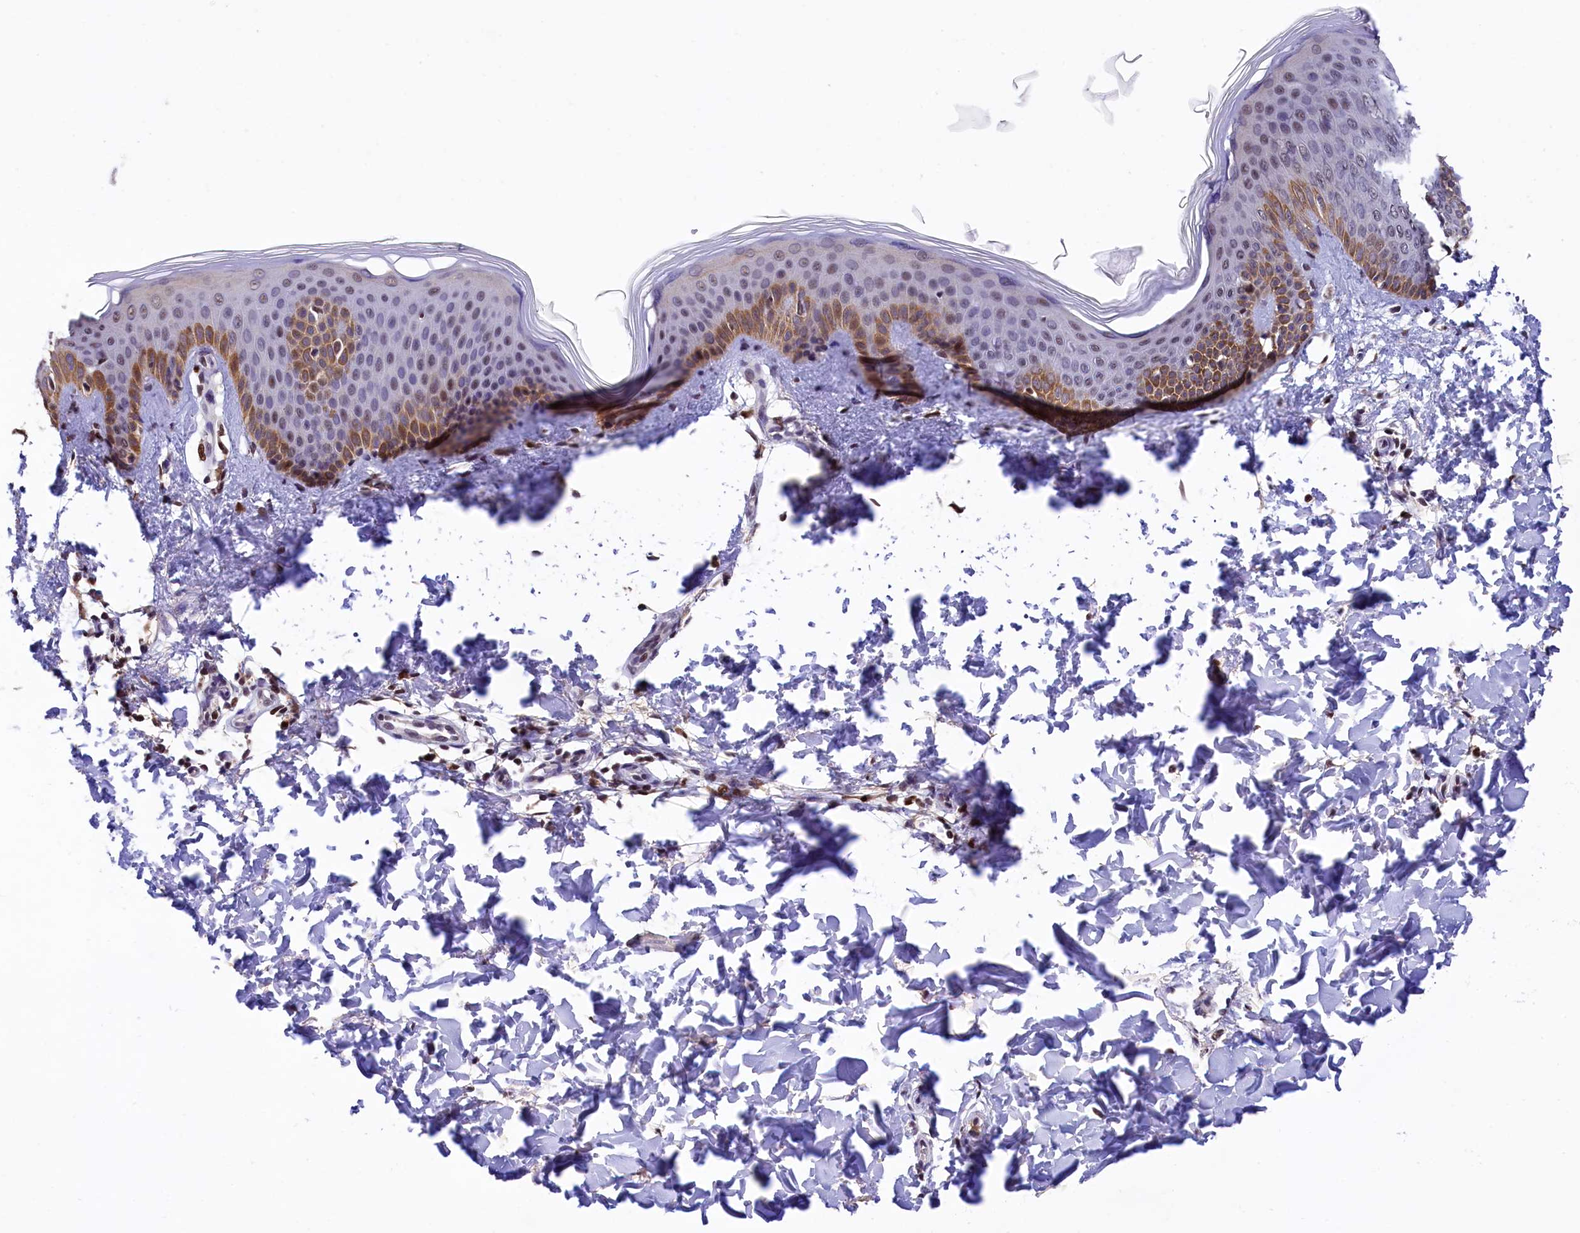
{"staining": {"intensity": "moderate", "quantity": ">75%", "location": "nuclear"}, "tissue": "skin", "cell_type": "Fibroblasts", "image_type": "normal", "snomed": [{"axis": "morphology", "description": "Normal tissue, NOS"}, {"axis": "topography", "description": "Skin"}], "caption": "Moderate nuclear positivity for a protein is appreciated in approximately >75% of fibroblasts of unremarkable skin using immunohistochemistry.", "gene": "HECTD4", "patient": {"sex": "male", "age": 36}}